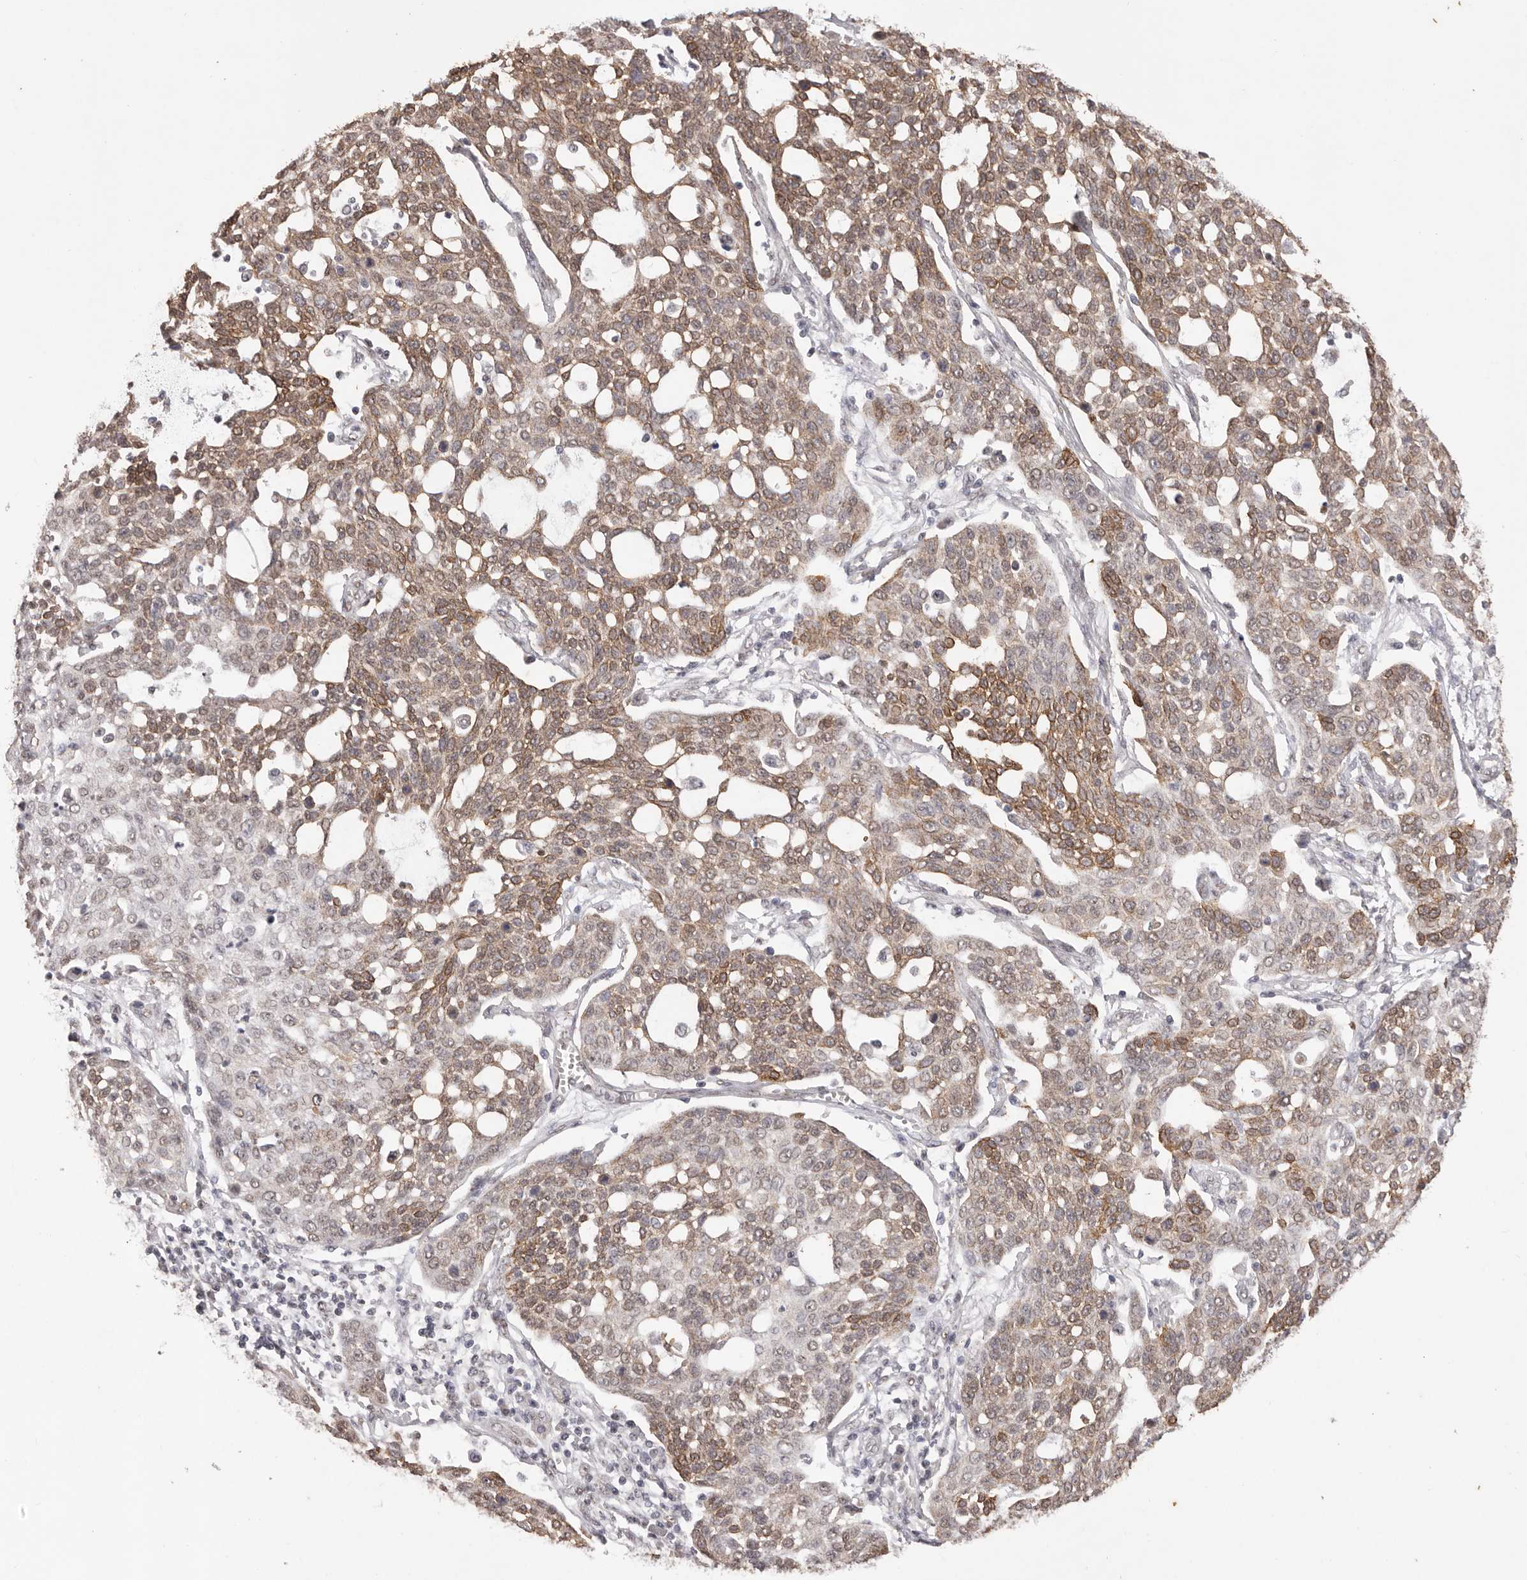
{"staining": {"intensity": "moderate", "quantity": ">75%", "location": "cytoplasmic/membranous"}, "tissue": "cervical cancer", "cell_type": "Tumor cells", "image_type": "cancer", "snomed": [{"axis": "morphology", "description": "Squamous cell carcinoma, NOS"}, {"axis": "topography", "description": "Cervix"}], "caption": "Human squamous cell carcinoma (cervical) stained with a protein marker shows moderate staining in tumor cells.", "gene": "RPS6KA5", "patient": {"sex": "female", "age": 34}}